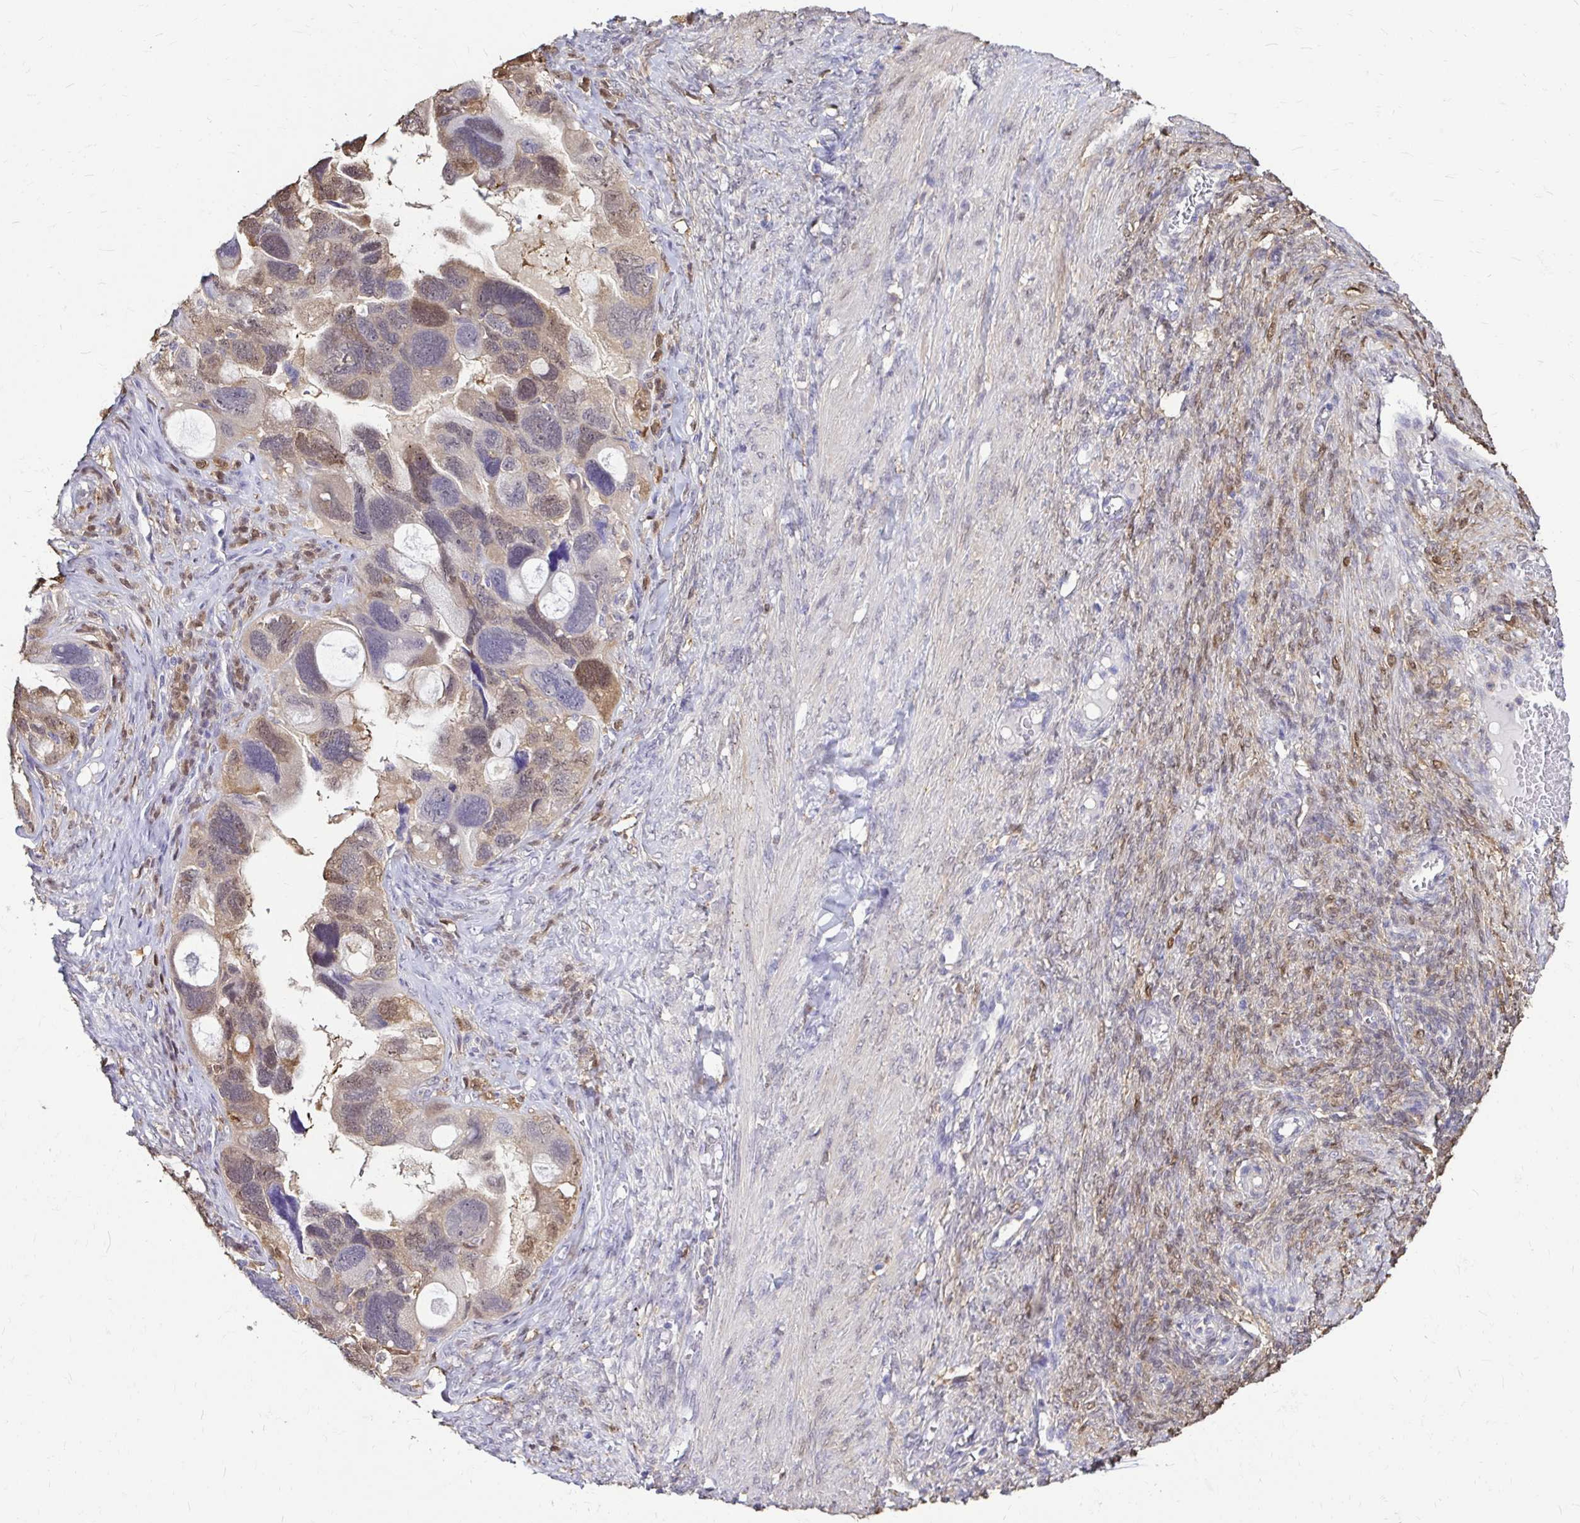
{"staining": {"intensity": "moderate", "quantity": "<25%", "location": "cytoplasmic/membranous,nuclear"}, "tissue": "ovarian cancer", "cell_type": "Tumor cells", "image_type": "cancer", "snomed": [{"axis": "morphology", "description": "Cystadenocarcinoma, serous, NOS"}, {"axis": "topography", "description": "Ovary"}], "caption": "A brown stain shows moderate cytoplasmic/membranous and nuclear staining of a protein in serous cystadenocarcinoma (ovarian) tumor cells.", "gene": "IDH1", "patient": {"sex": "female", "age": 60}}